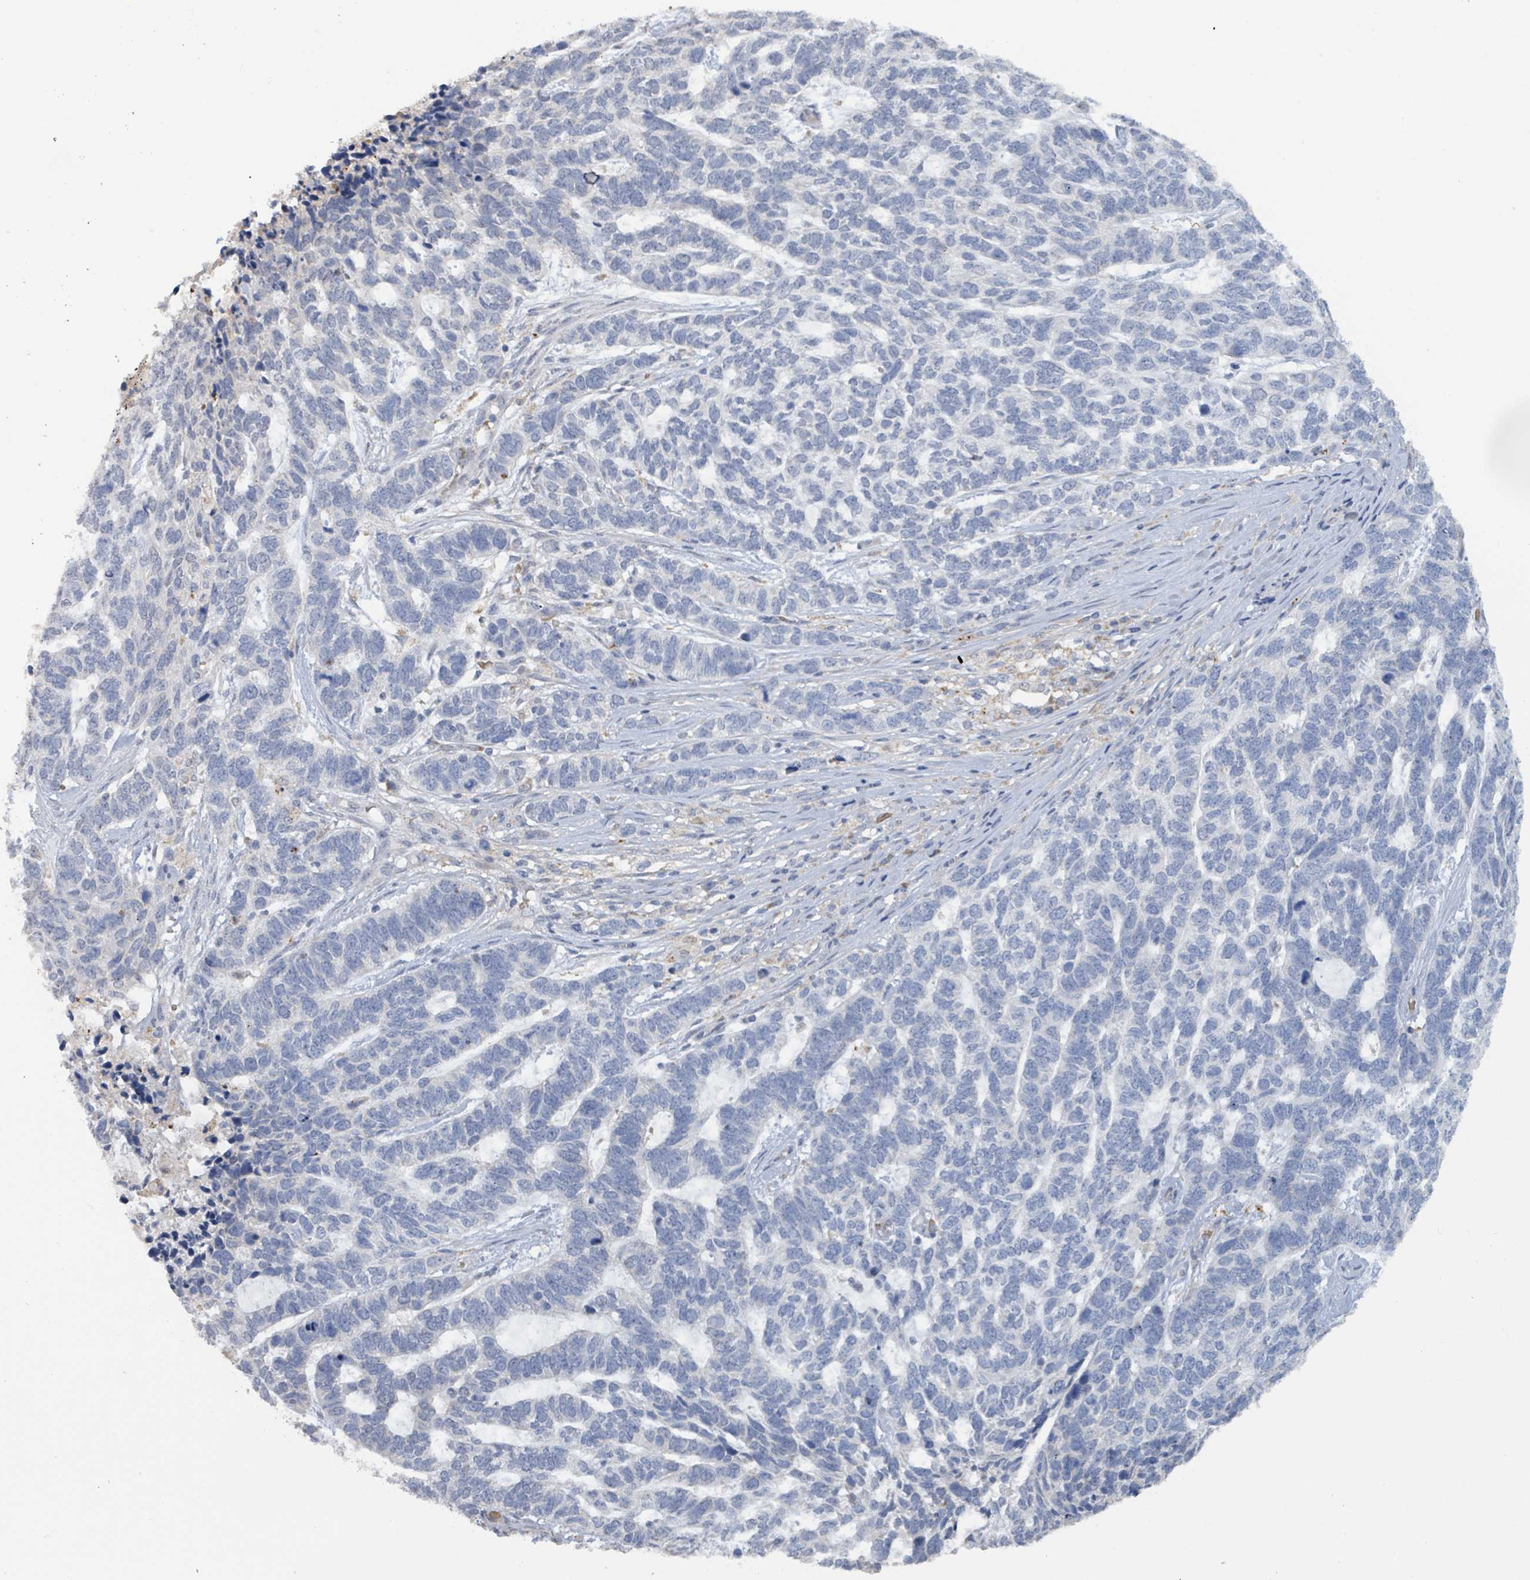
{"staining": {"intensity": "negative", "quantity": "none", "location": "none"}, "tissue": "skin cancer", "cell_type": "Tumor cells", "image_type": "cancer", "snomed": [{"axis": "morphology", "description": "Basal cell carcinoma"}, {"axis": "topography", "description": "Skin"}], "caption": "Immunohistochemical staining of skin cancer demonstrates no significant positivity in tumor cells.", "gene": "SEBOX", "patient": {"sex": "female", "age": 65}}